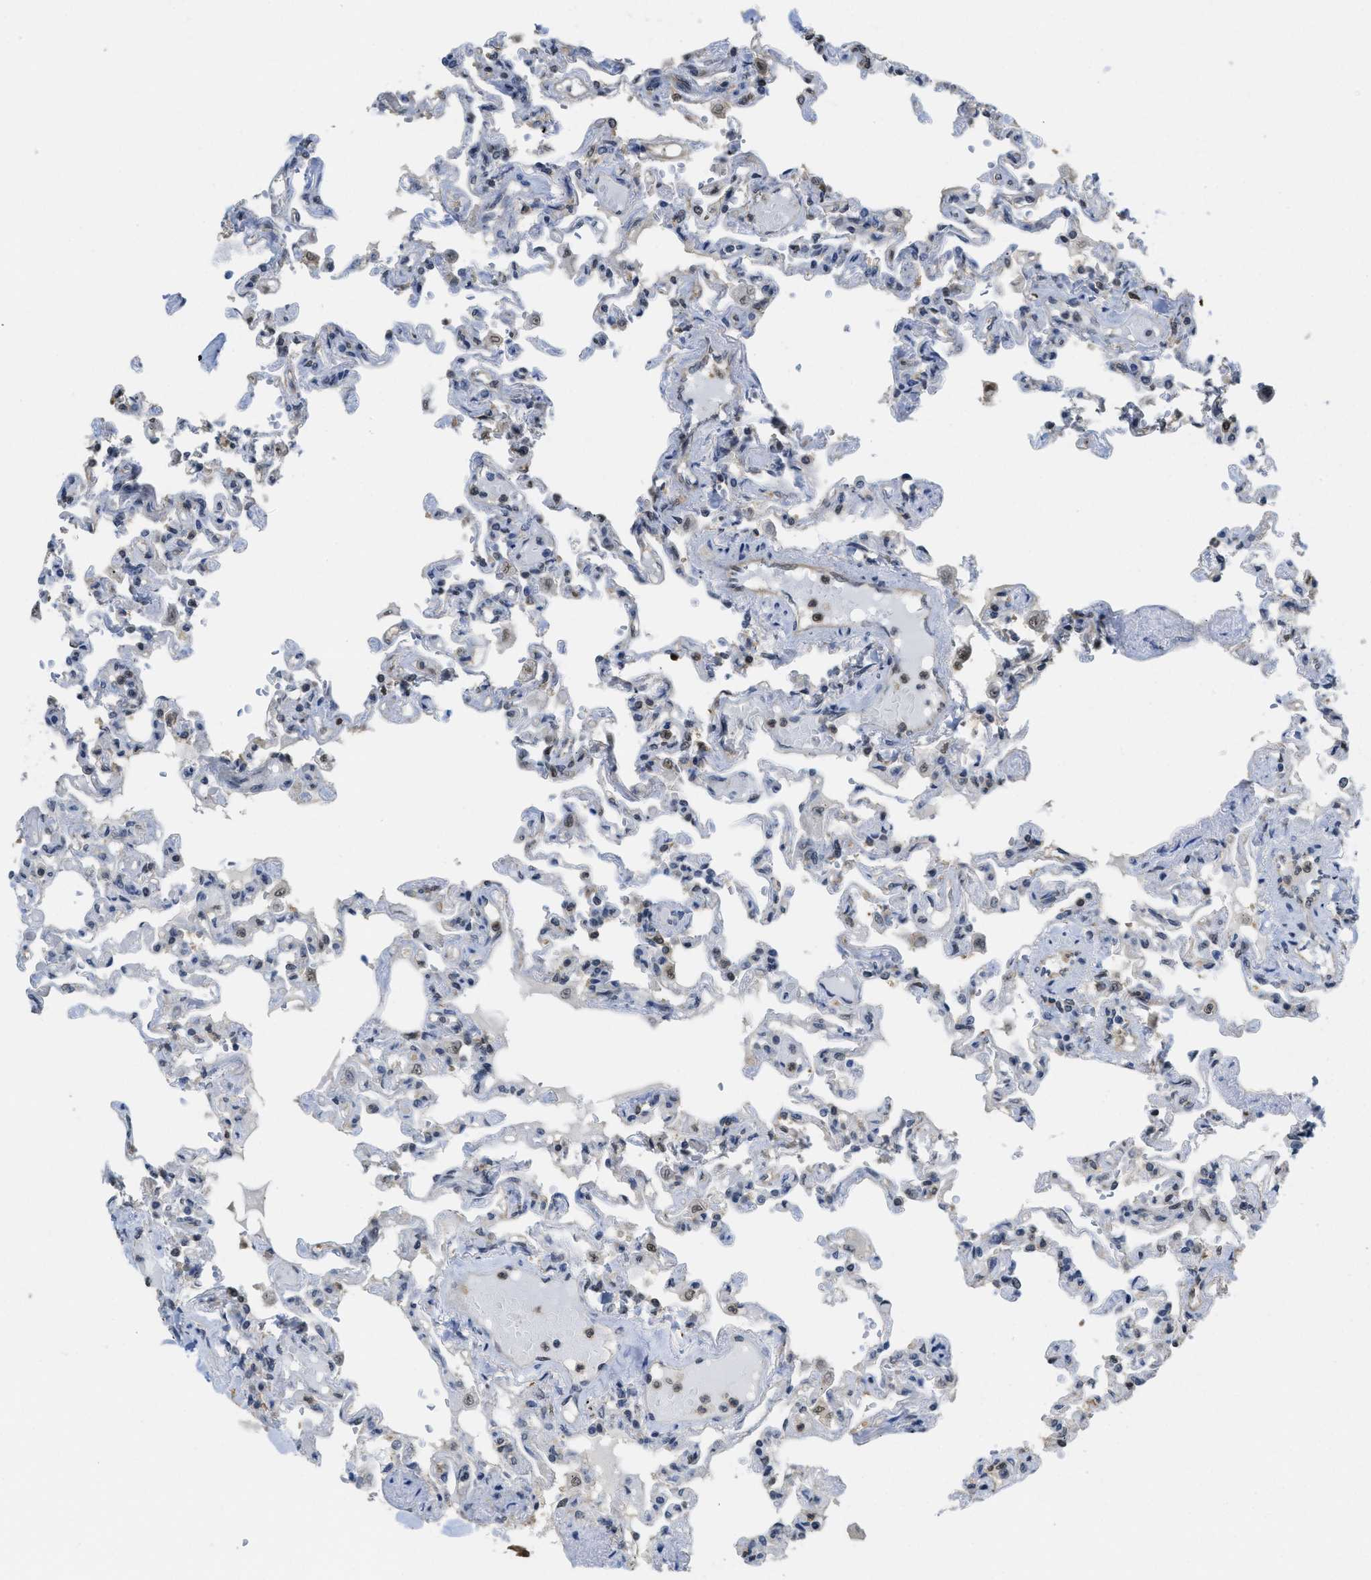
{"staining": {"intensity": "moderate", "quantity": "25%-75%", "location": "nuclear"}, "tissue": "lung", "cell_type": "Alveolar cells", "image_type": "normal", "snomed": [{"axis": "morphology", "description": "Normal tissue, NOS"}, {"axis": "topography", "description": "Lung"}], "caption": "High-magnification brightfield microscopy of unremarkable lung stained with DAB (brown) and counterstained with hematoxylin (blue). alveolar cells exhibit moderate nuclear staining is appreciated in about25%-75% of cells.", "gene": "PSMC5", "patient": {"sex": "male", "age": 21}}